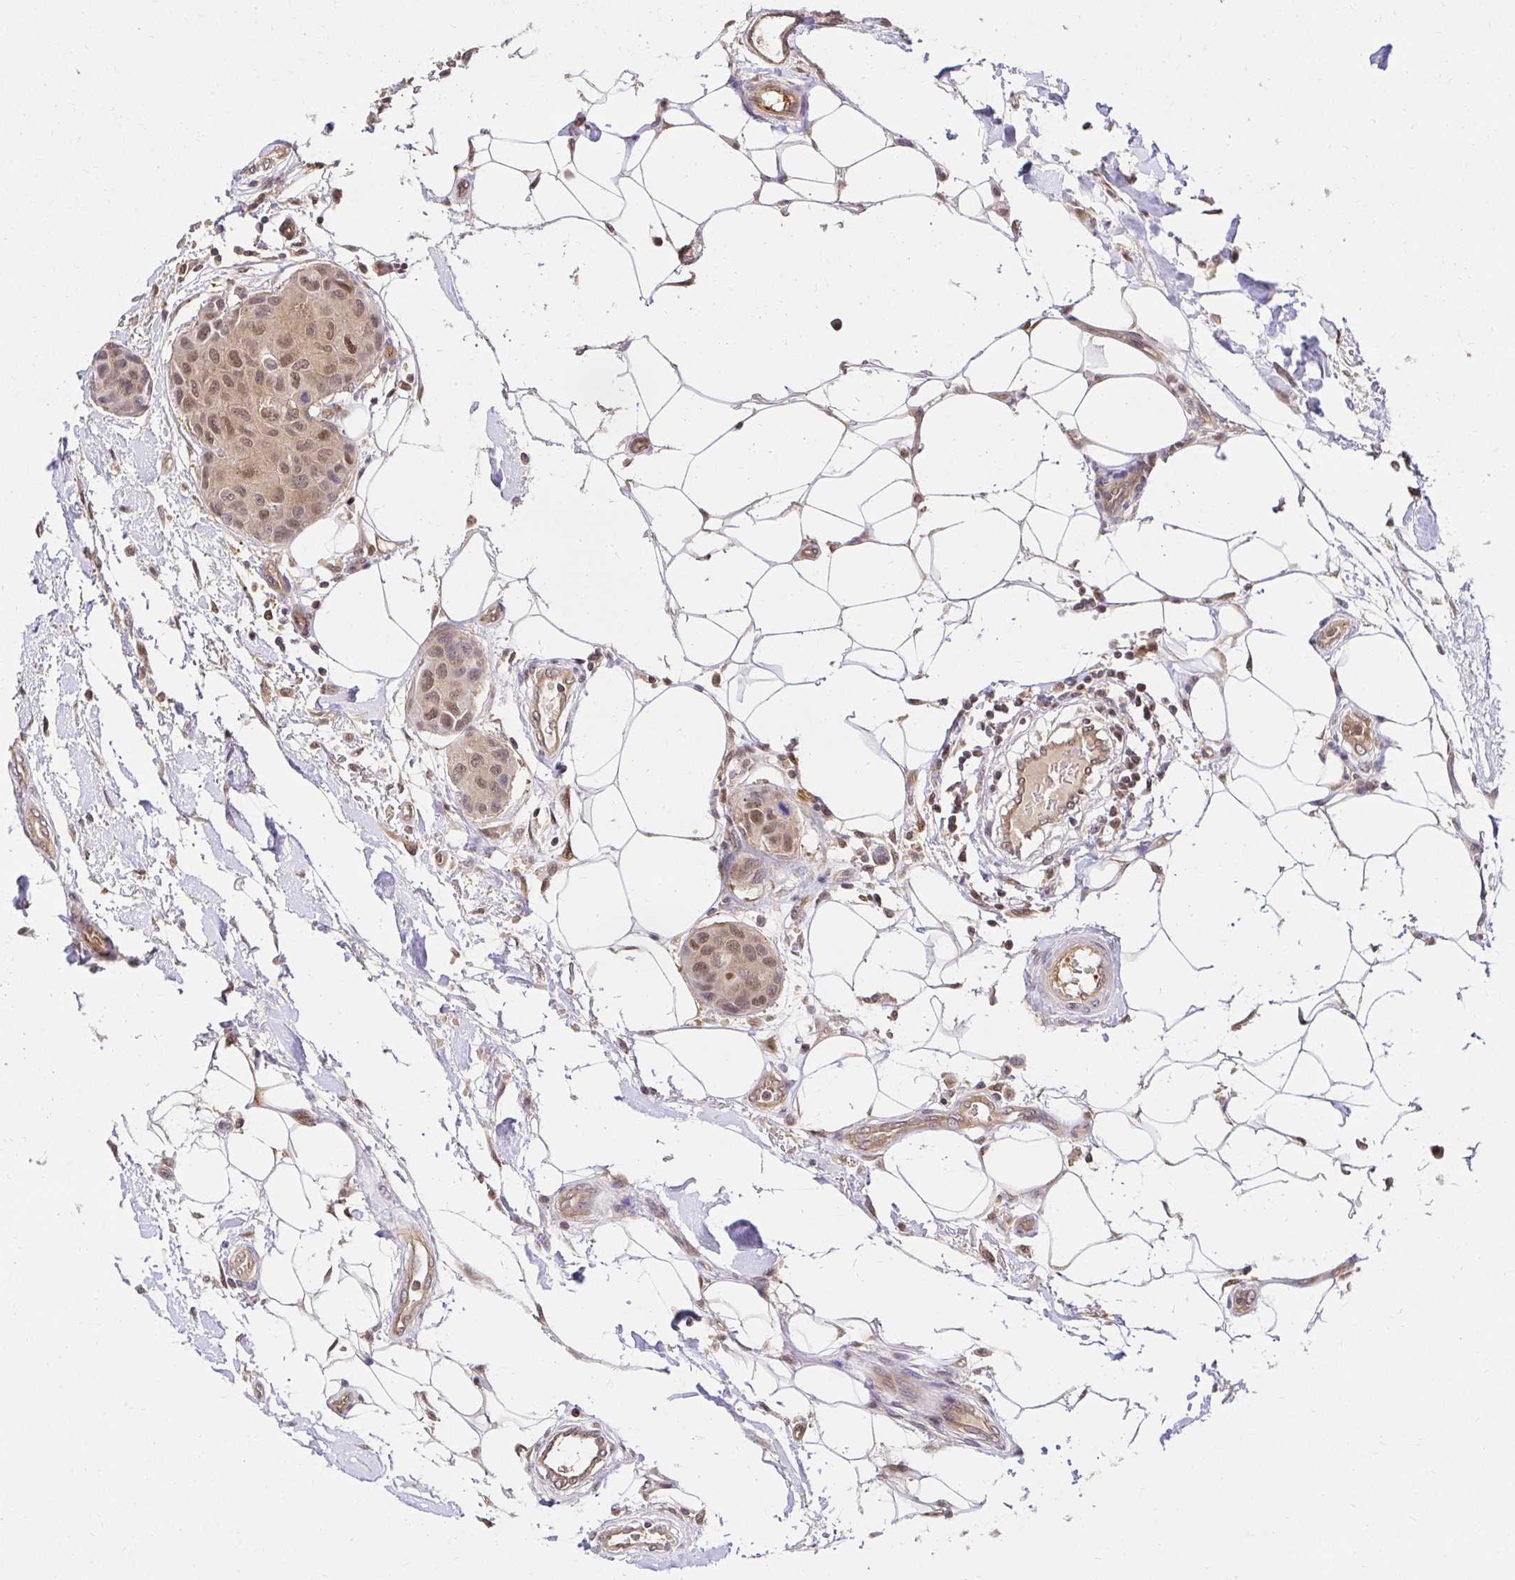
{"staining": {"intensity": "moderate", "quantity": ">75%", "location": "cytoplasmic/membranous,nuclear"}, "tissue": "breast cancer", "cell_type": "Tumor cells", "image_type": "cancer", "snomed": [{"axis": "morphology", "description": "Duct carcinoma"}, {"axis": "topography", "description": "Breast"}, {"axis": "topography", "description": "Lymph node"}], "caption": "Tumor cells demonstrate medium levels of moderate cytoplasmic/membranous and nuclear staining in approximately >75% of cells in breast invasive ductal carcinoma.", "gene": "PSMA4", "patient": {"sex": "female", "age": 80}}